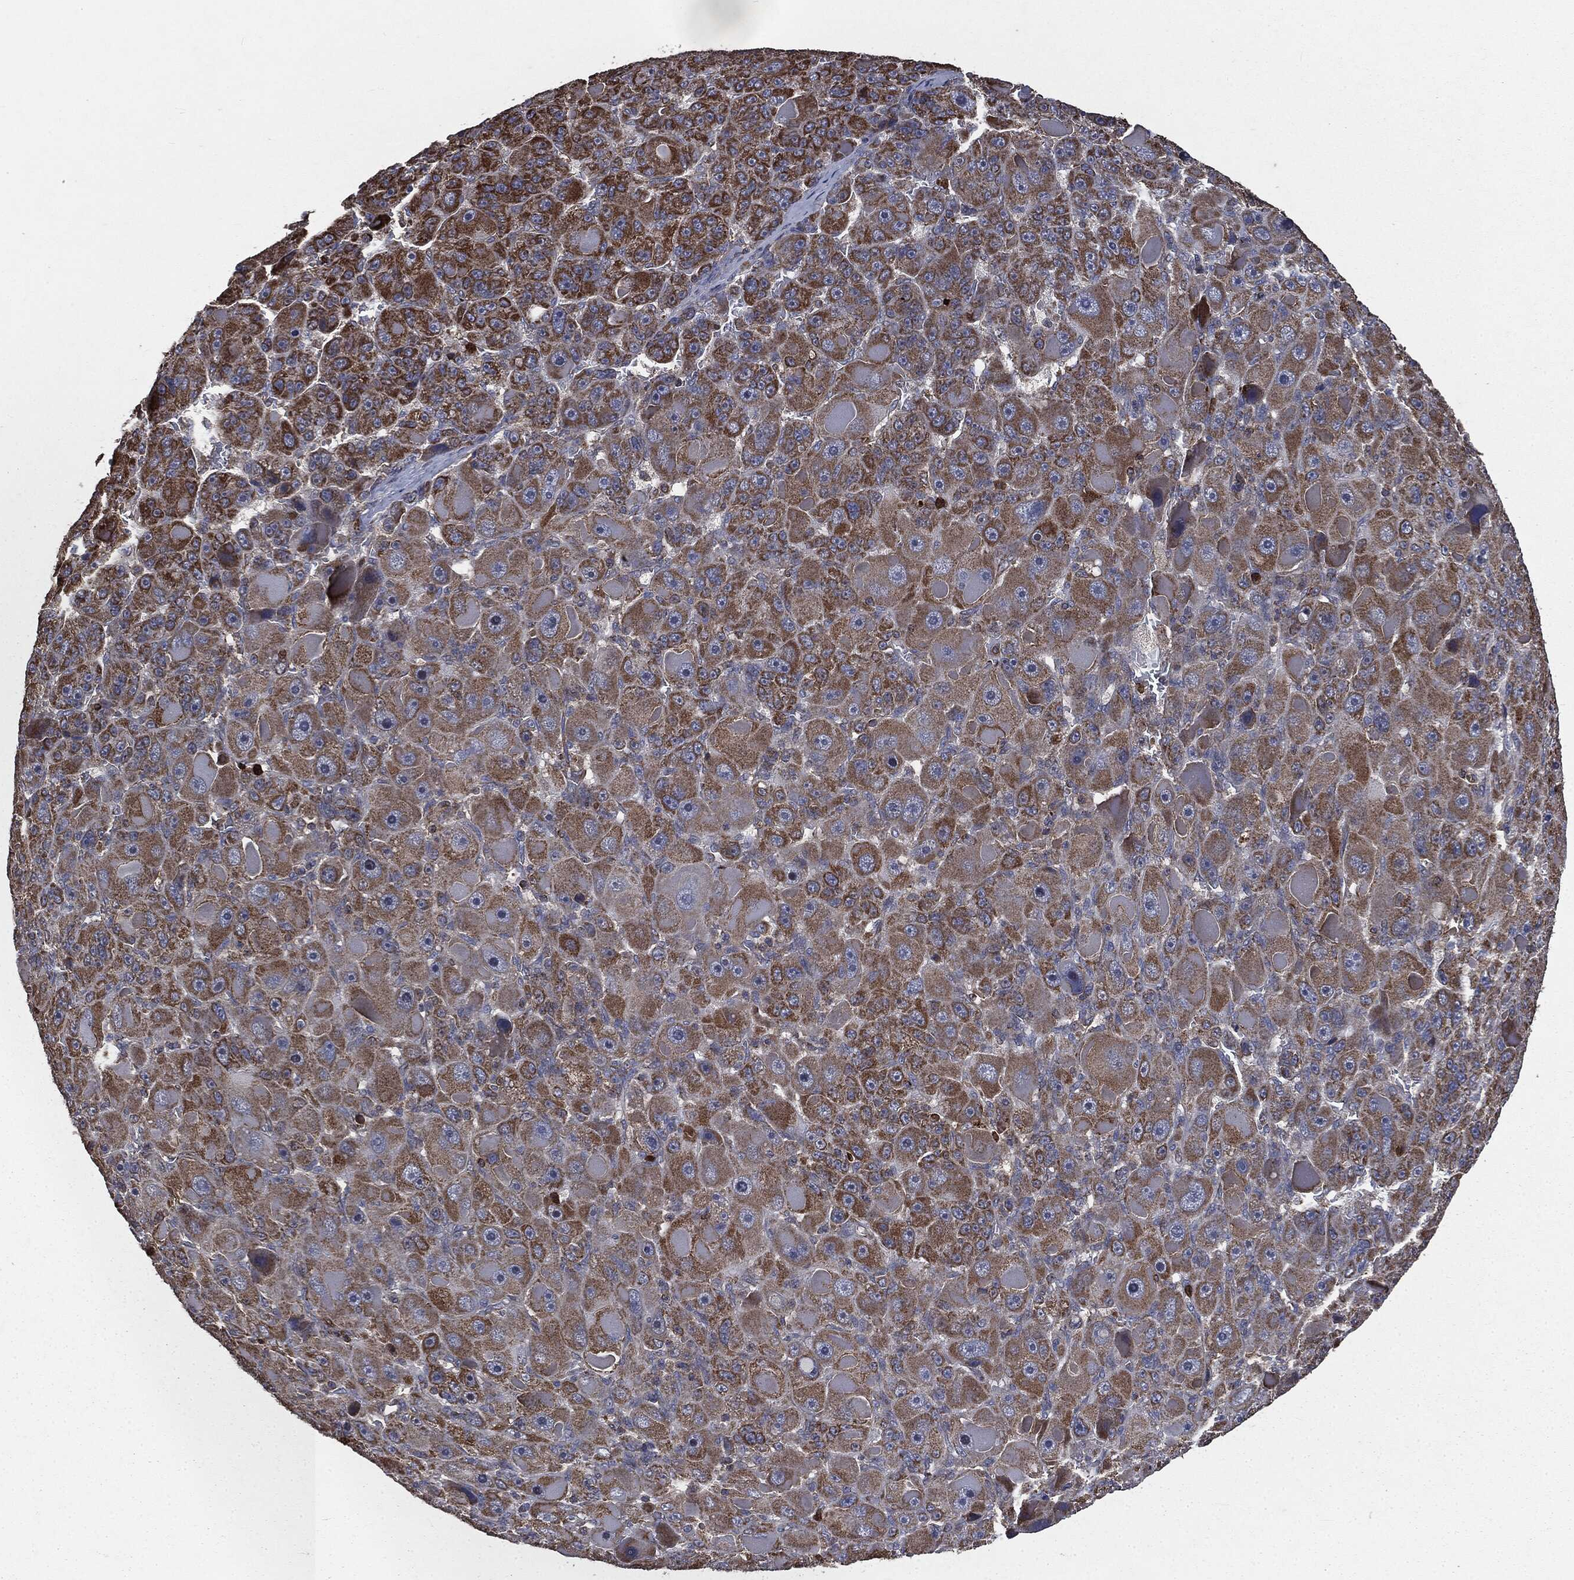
{"staining": {"intensity": "moderate", "quantity": ">75%", "location": "cytoplasmic/membranous"}, "tissue": "liver cancer", "cell_type": "Tumor cells", "image_type": "cancer", "snomed": [{"axis": "morphology", "description": "Carcinoma, Hepatocellular, NOS"}, {"axis": "topography", "description": "Liver"}], "caption": "Immunohistochemistry (IHC) photomicrograph of human liver hepatocellular carcinoma stained for a protein (brown), which shows medium levels of moderate cytoplasmic/membranous positivity in about >75% of tumor cells.", "gene": "MAPK6", "patient": {"sex": "male", "age": 76}}